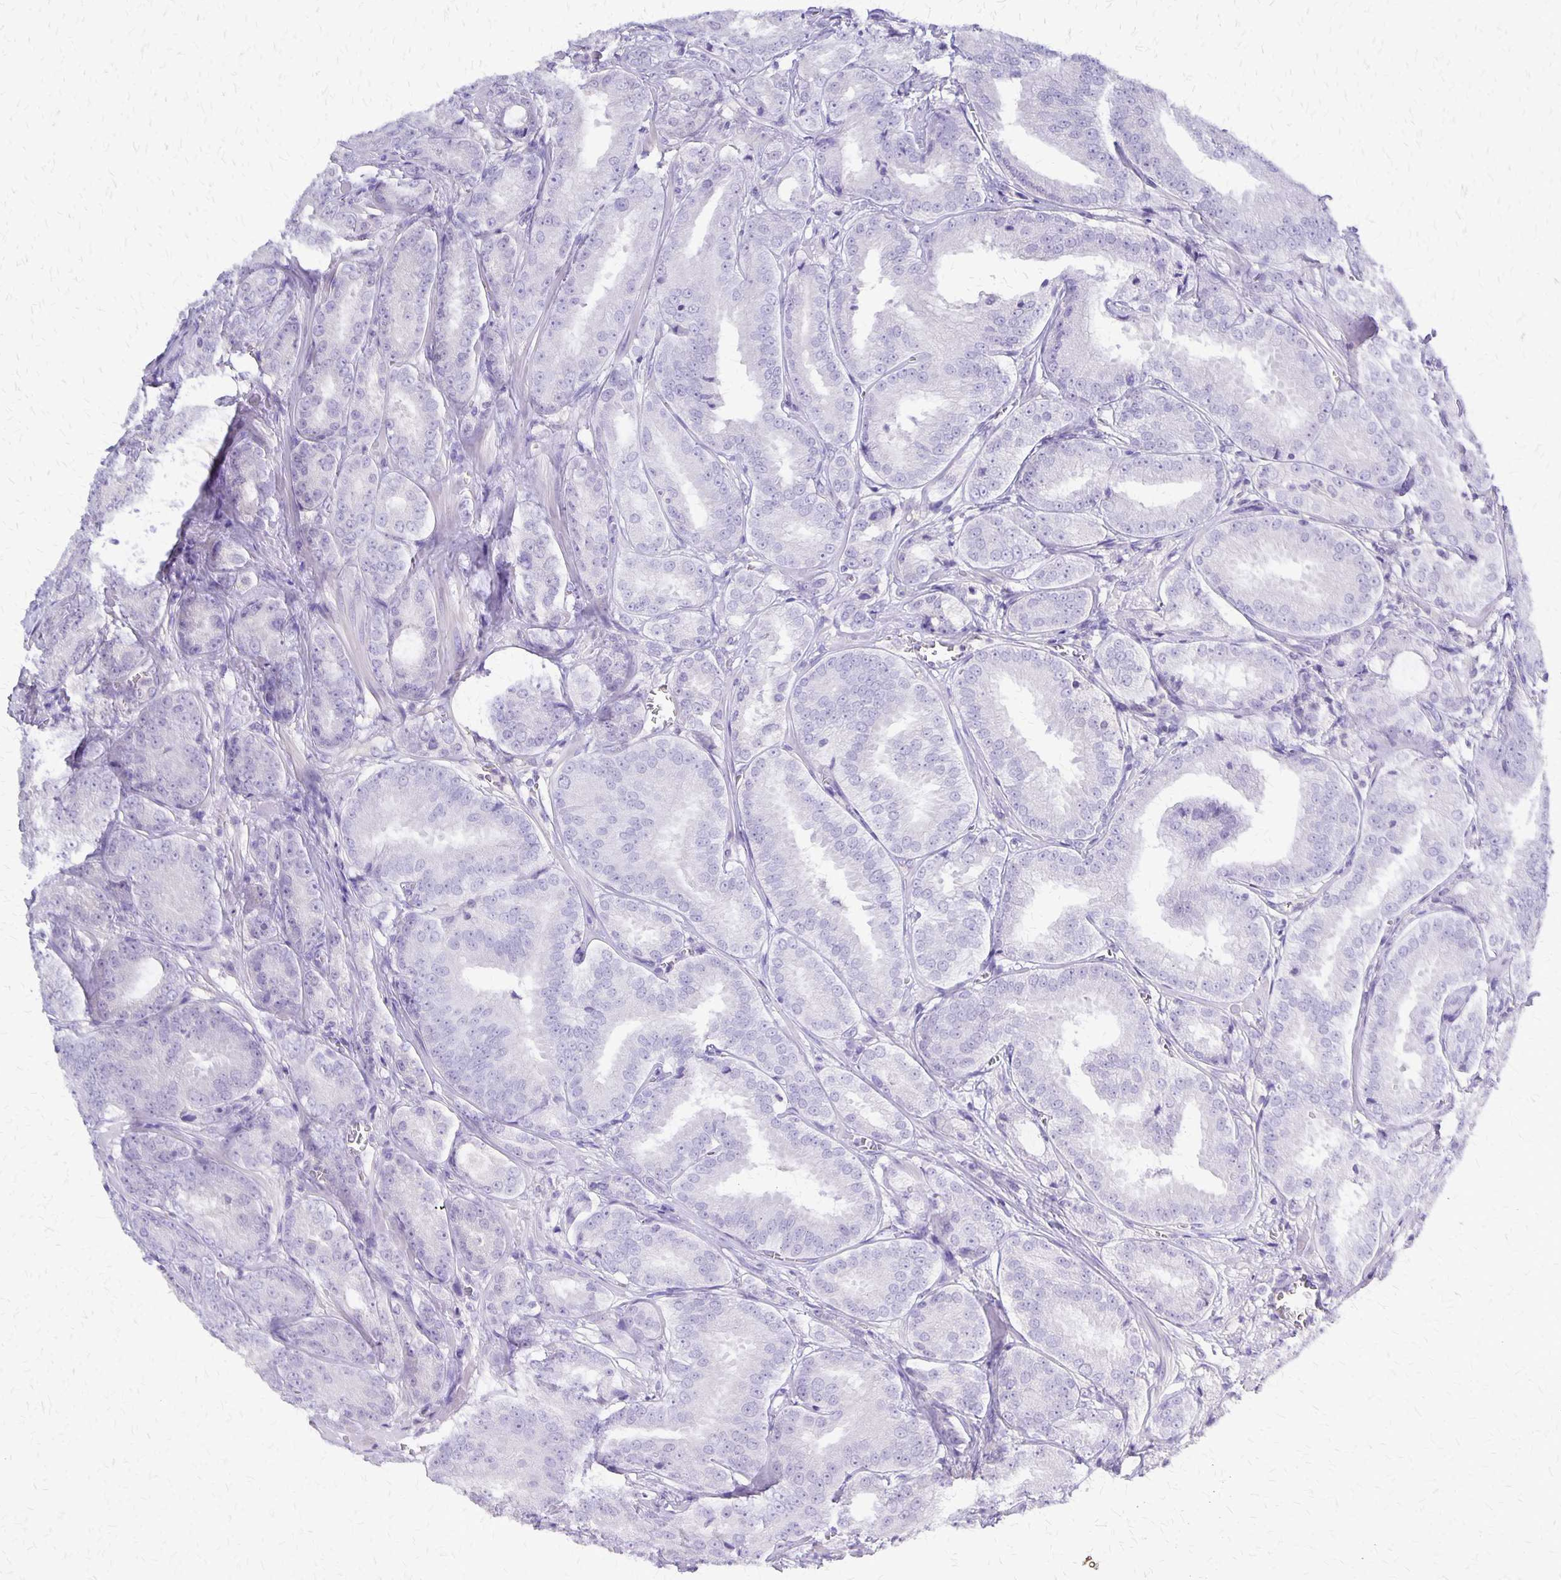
{"staining": {"intensity": "negative", "quantity": "none", "location": "none"}, "tissue": "prostate cancer", "cell_type": "Tumor cells", "image_type": "cancer", "snomed": [{"axis": "morphology", "description": "Adenocarcinoma, High grade"}, {"axis": "topography", "description": "Prostate"}], "caption": "The image displays no significant staining in tumor cells of prostate cancer.", "gene": "SI", "patient": {"sex": "male", "age": 64}}